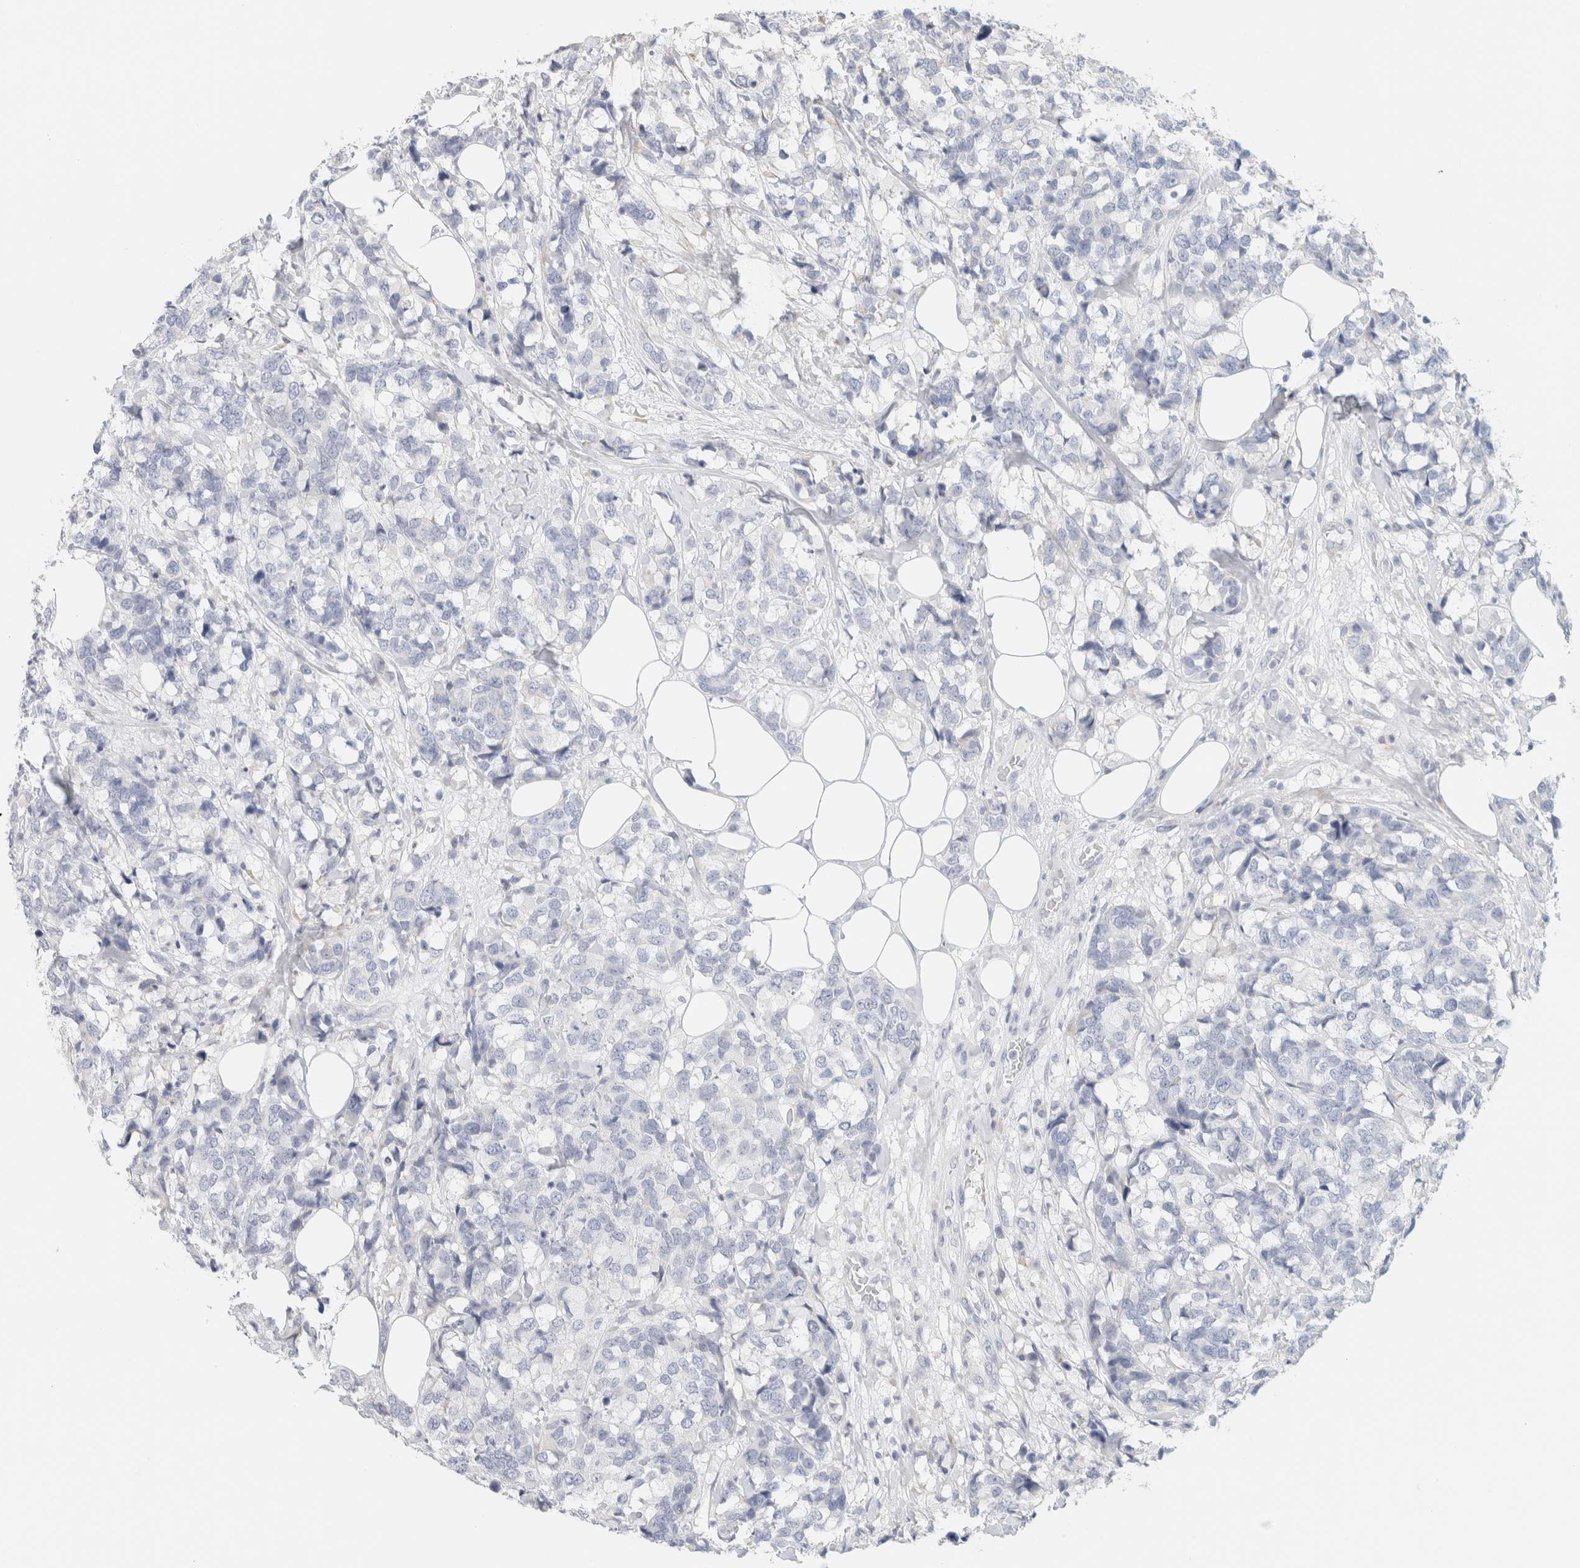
{"staining": {"intensity": "negative", "quantity": "none", "location": "none"}, "tissue": "breast cancer", "cell_type": "Tumor cells", "image_type": "cancer", "snomed": [{"axis": "morphology", "description": "Lobular carcinoma"}, {"axis": "topography", "description": "Breast"}], "caption": "High magnification brightfield microscopy of breast lobular carcinoma stained with DAB (3,3'-diaminobenzidine) (brown) and counterstained with hematoxylin (blue): tumor cells show no significant staining.", "gene": "NEFM", "patient": {"sex": "female", "age": 59}}